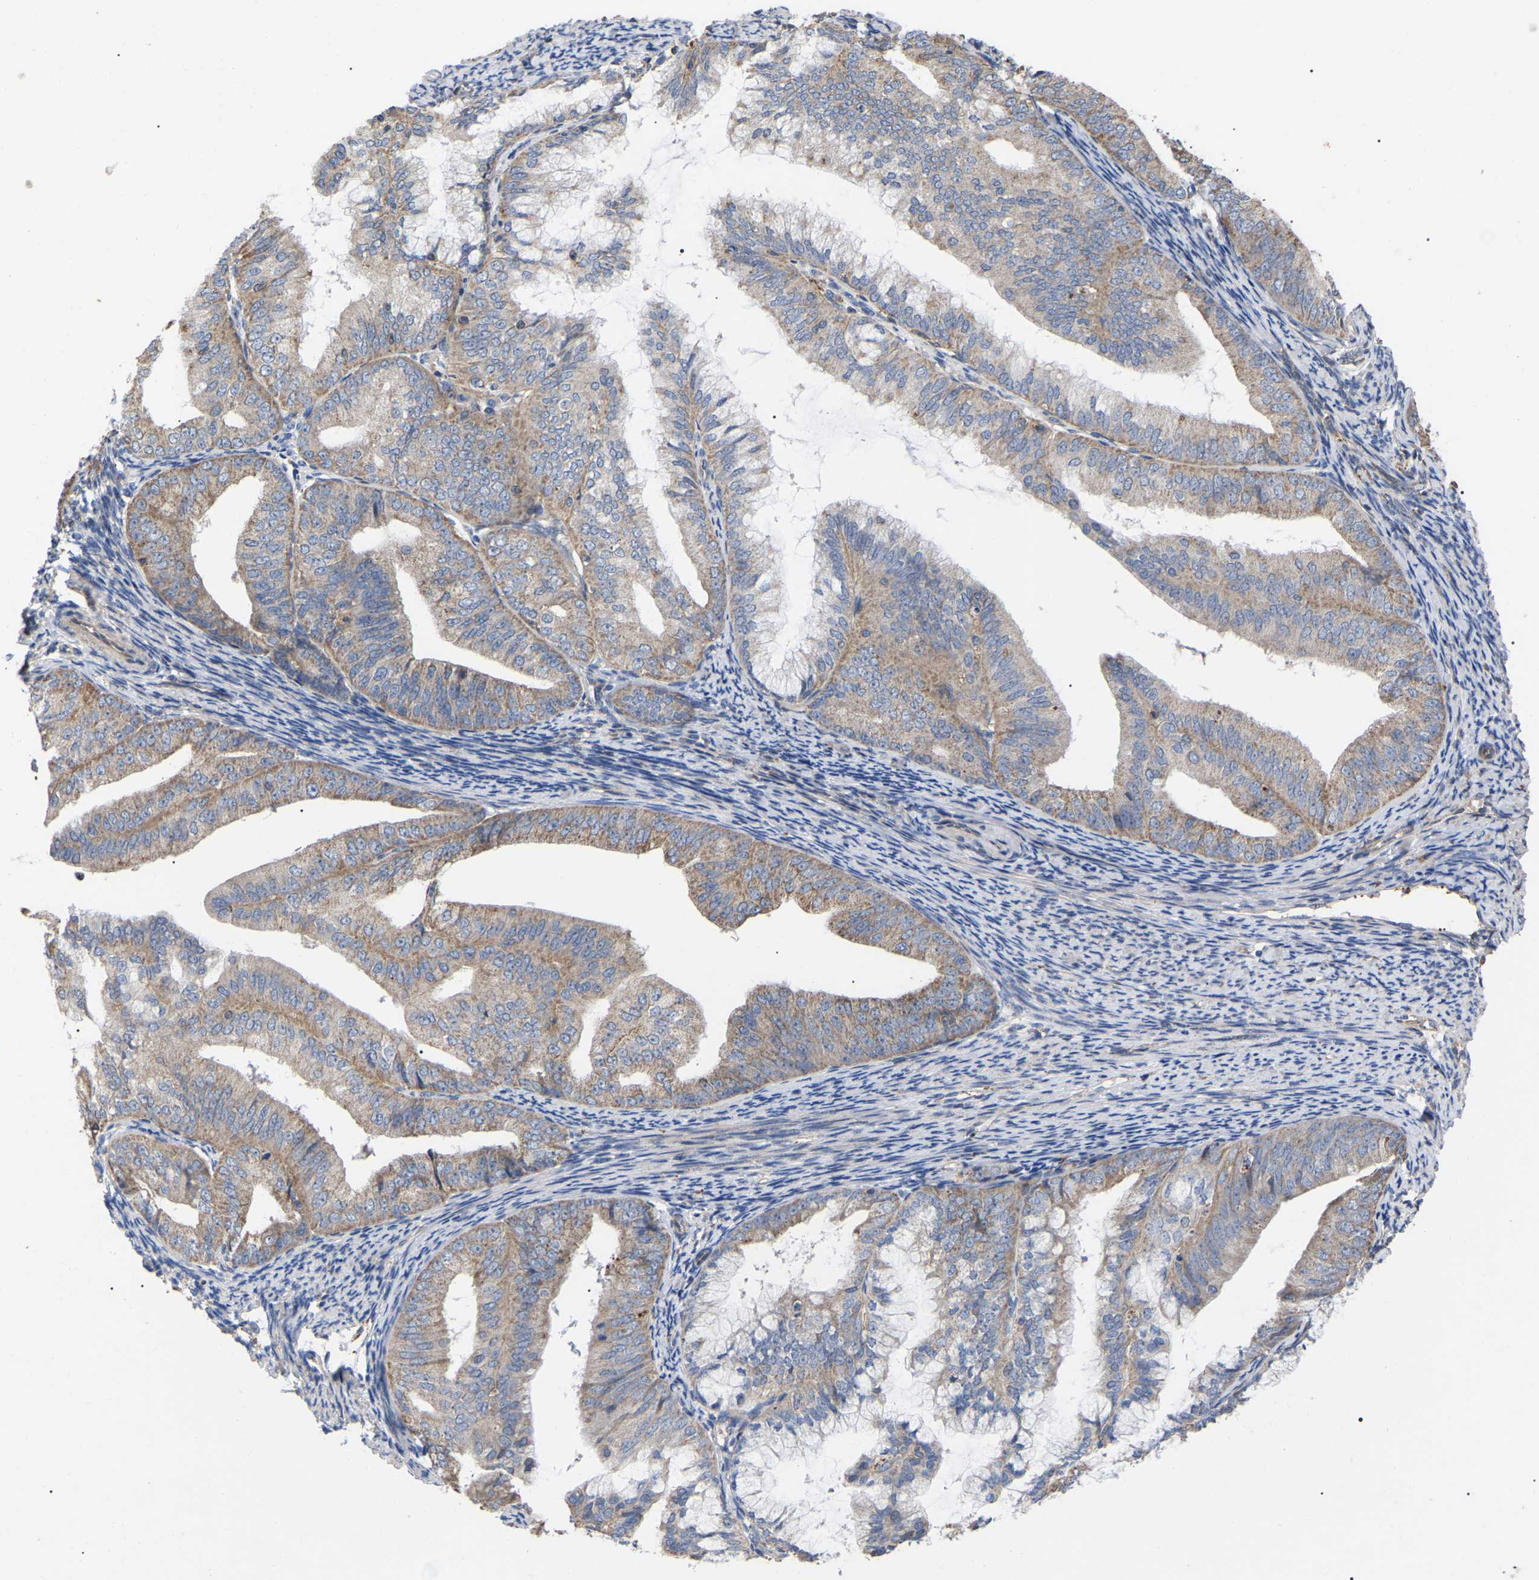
{"staining": {"intensity": "weak", "quantity": ">75%", "location": "cytoplasmic/membranous"}, "tissue": "endometrial cancer", "cell_type": "Tumor cells", "image_type": "cancer", "snomed": [{"axis": "morphology", "description": "Adenocarcinoma, NOS"}, {"axis": "topography", "description": "Endometrium"}], "caption": "Approximately >75% of tumor cells in adenocarcinoma (endometrial) exhibit weak cytoplasmic/membranous protein expression as visualized by brown immunohistochemical staining.", "gene": "FAM171A2", "patient": {"sex": "female", "age": 63}}